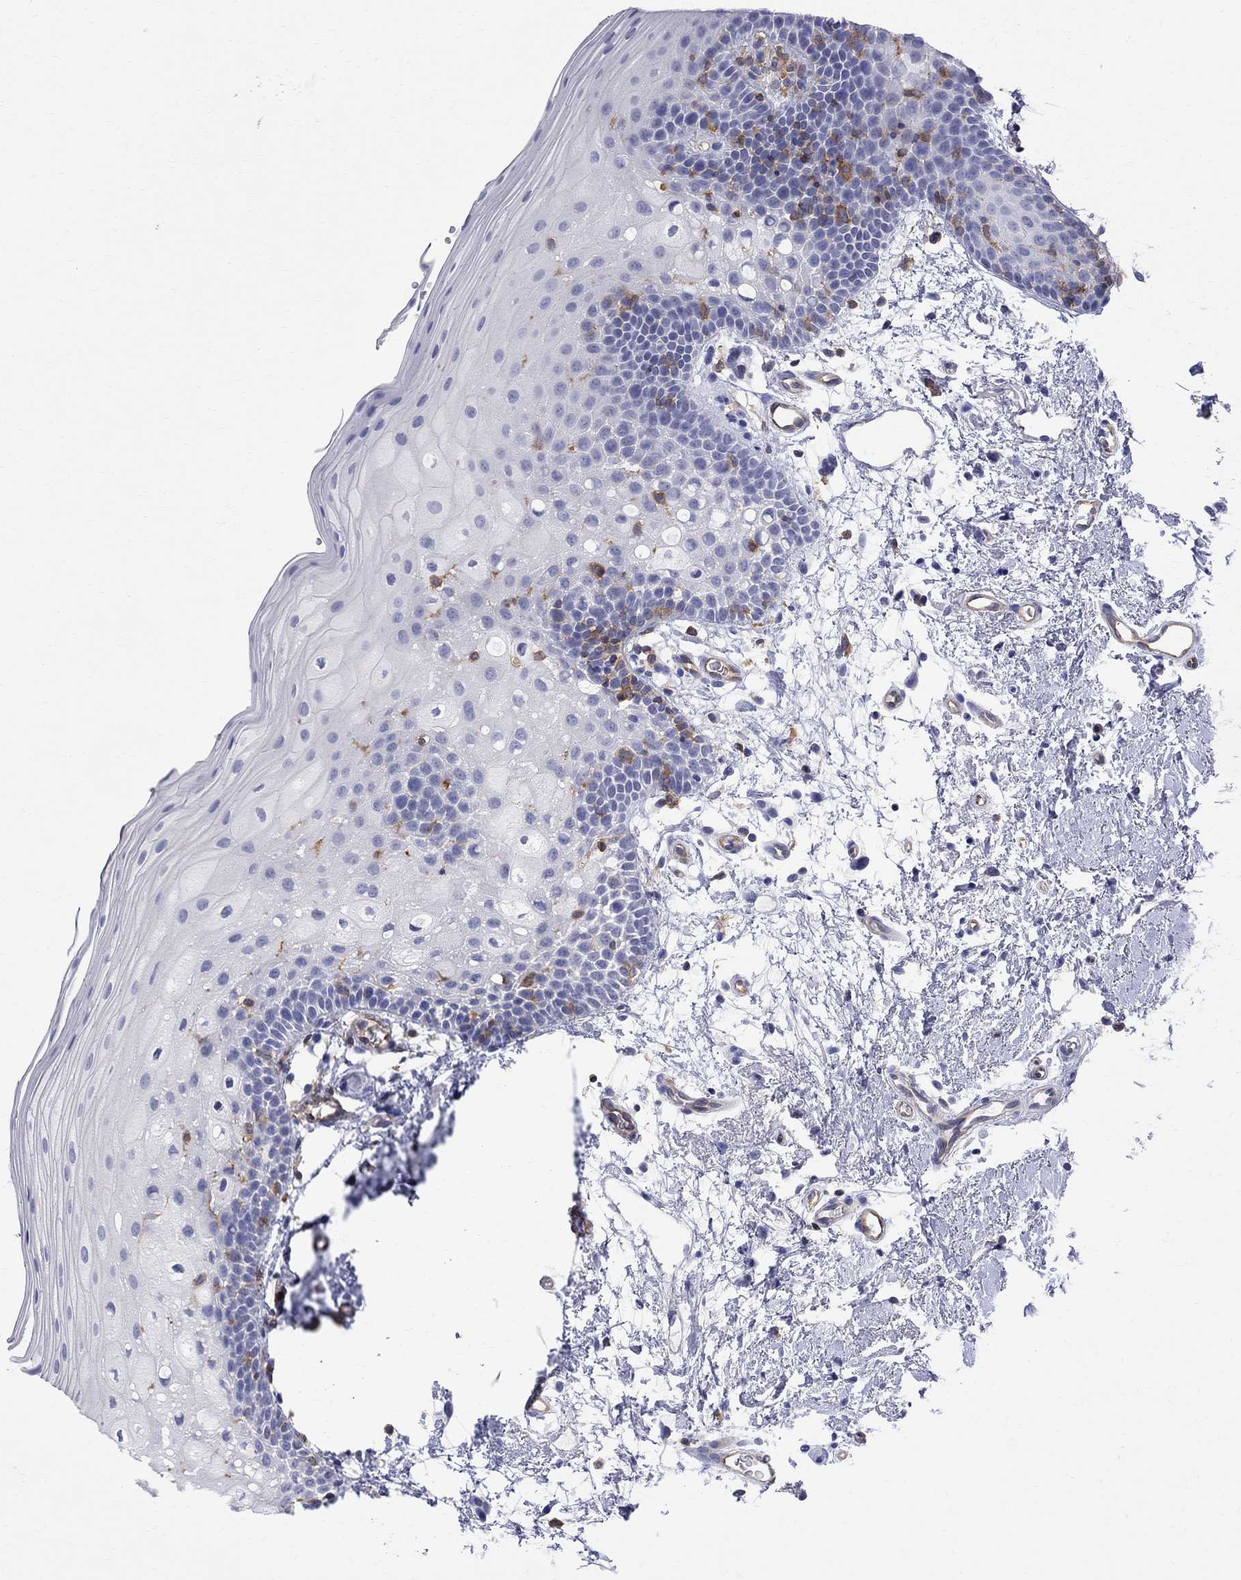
{"staining": {"intensity": "negative", "quantity": "none", "location": "none"}, "tissue": "oral mucosa", "cell_type": "Squamous epithelial cells", "image_type": "normal", "snomed": [{"axis": "morphology", "description": "Normal tissue, NOS"}, {"axis": "topography", "description": "Oral tissue"}, {"axis": "topography", "description": "Tounge, NOS"}], "caption": "Squamous epithelial cells show no significant protein staining in normal oral mucosa.", "gene": "ABI3", "patient": {"sex": "female", "age": 83}}